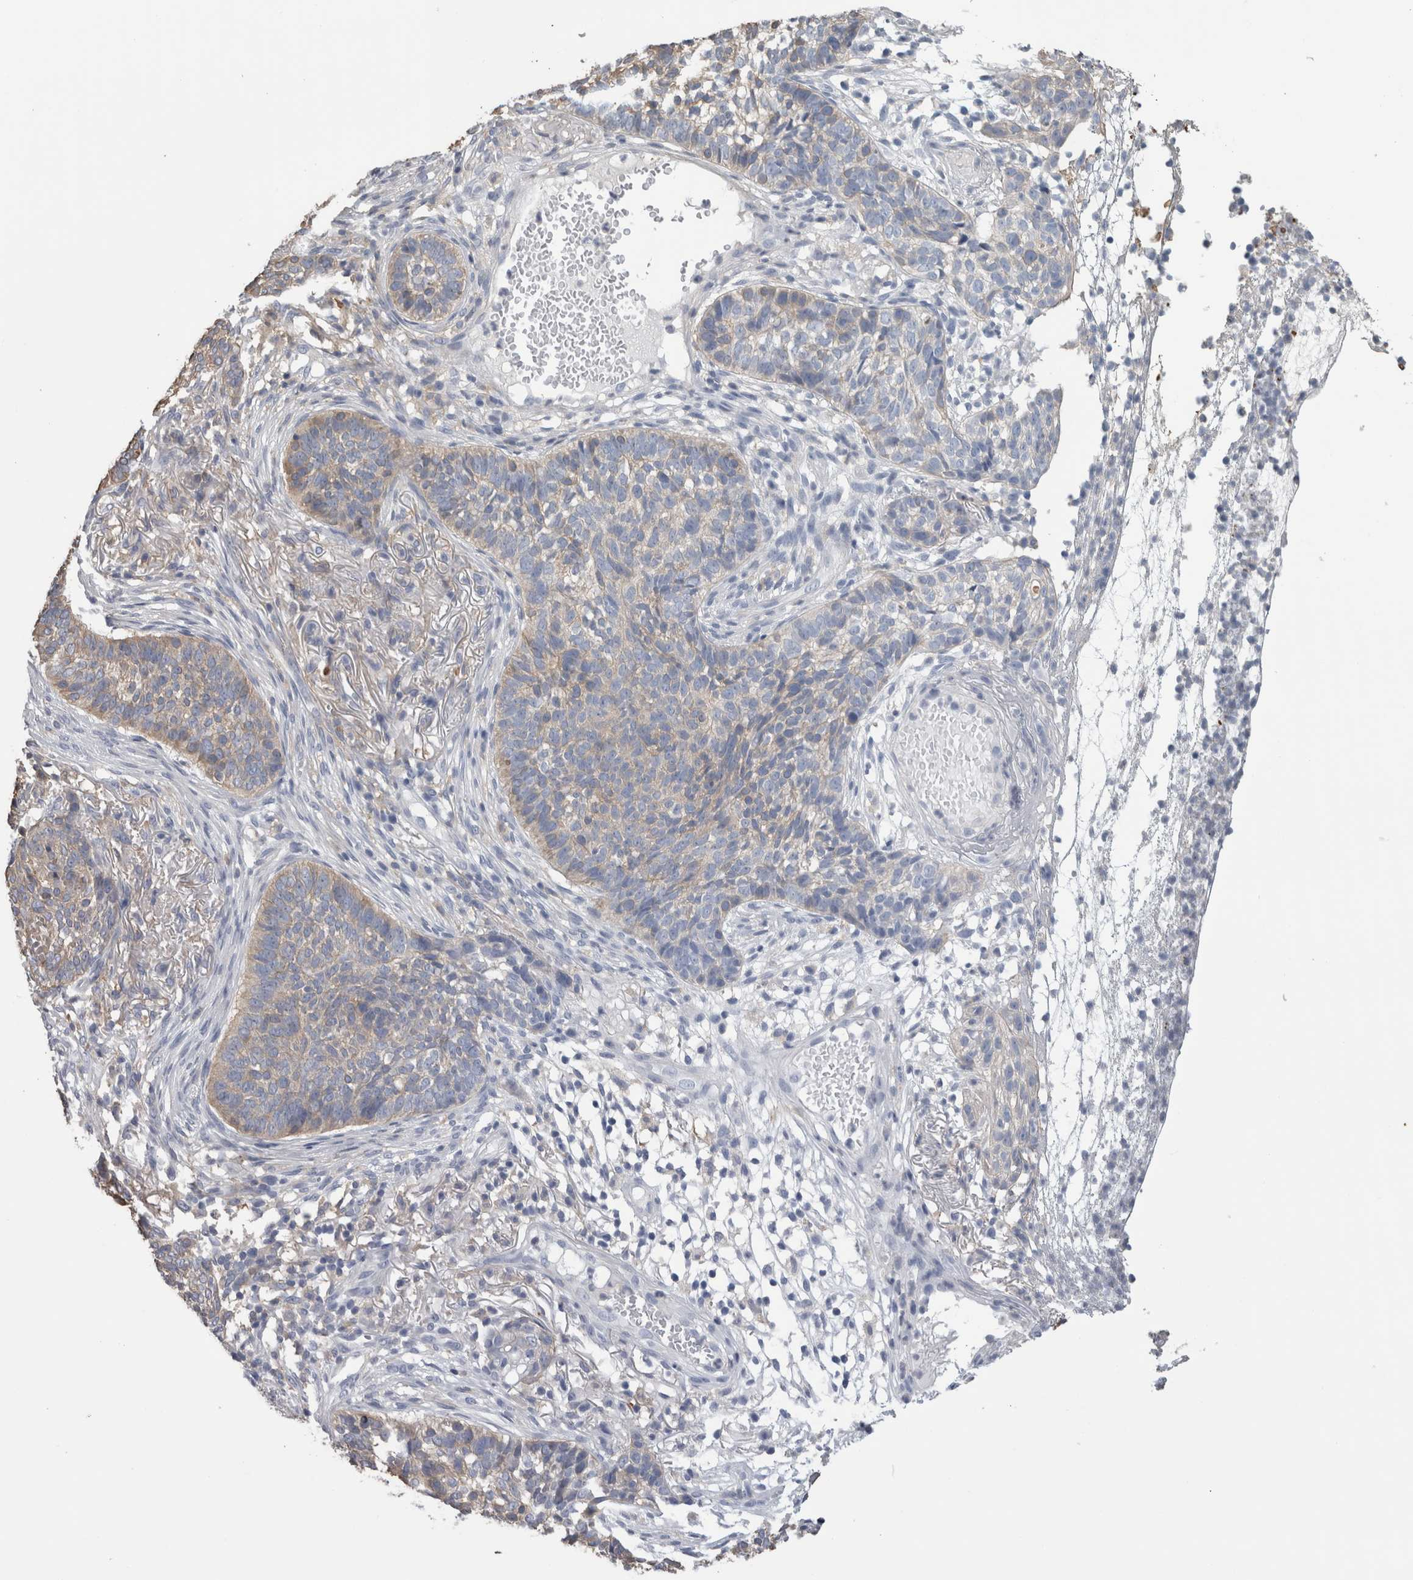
{"staining": {"intensity": "weak", "quantity": "25%-75%", "location": "cytoplasmic/membranous"}, "tissue": "skin cancer", "cell_type": "Tumor cells", "image_type": "cancer", "snomed": [{"axis": "morphology", "description": "Basal cell carcinoma"}, {"axis": "topography", "description": "Skin"}], "caption": "Skin cancer stained with a brown dye displays weak cytoplasmic/membranous positive expression in about 25%-75% of tumor cells.", "gene": "SCRN1", "patient": {"sex": "male", "age": 85}}